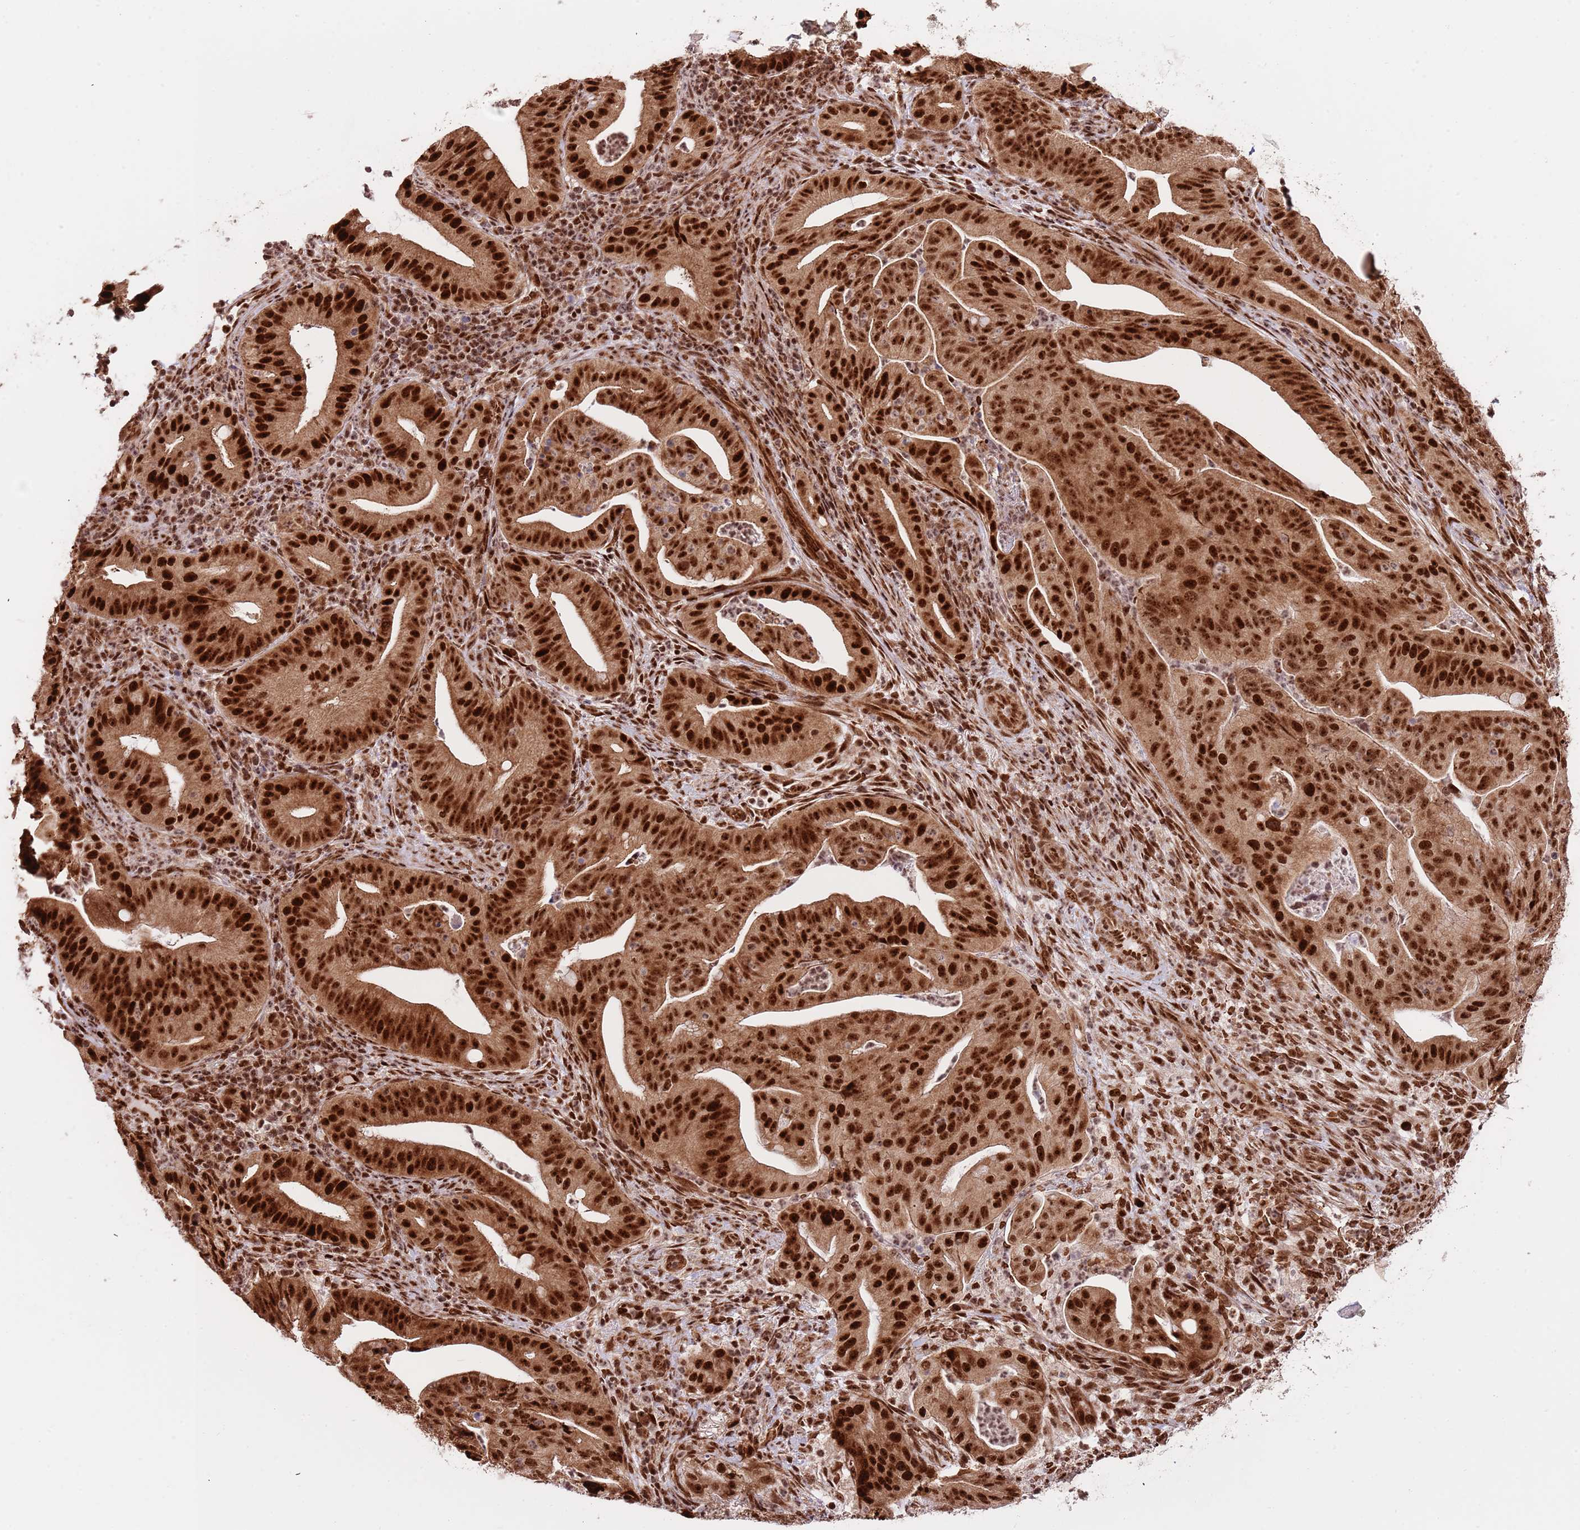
{"staining": {"intensity": "strong", "quantity": ">75%", "location": "cytoplasmic/membranous,nuclear"}, "tissue": "pancreatic cancer", "cell_type": "Tumor cells", "image_type": "cancer", "snomed": [{"axis": "morphology", "description": "Adenocarcinoma, NOS"}, {"axis": "topography", "description": "Pancreas"}], "caption": "Immunohistochemical staining of human pancreatic adenocarcinoma demonstrates high levels of strong cytoplasmic/membranous and nuclear protein expression in about >75% of tumor cells.", "gene": "RIF1", "patient": {"sex": "male", "age": 71}}